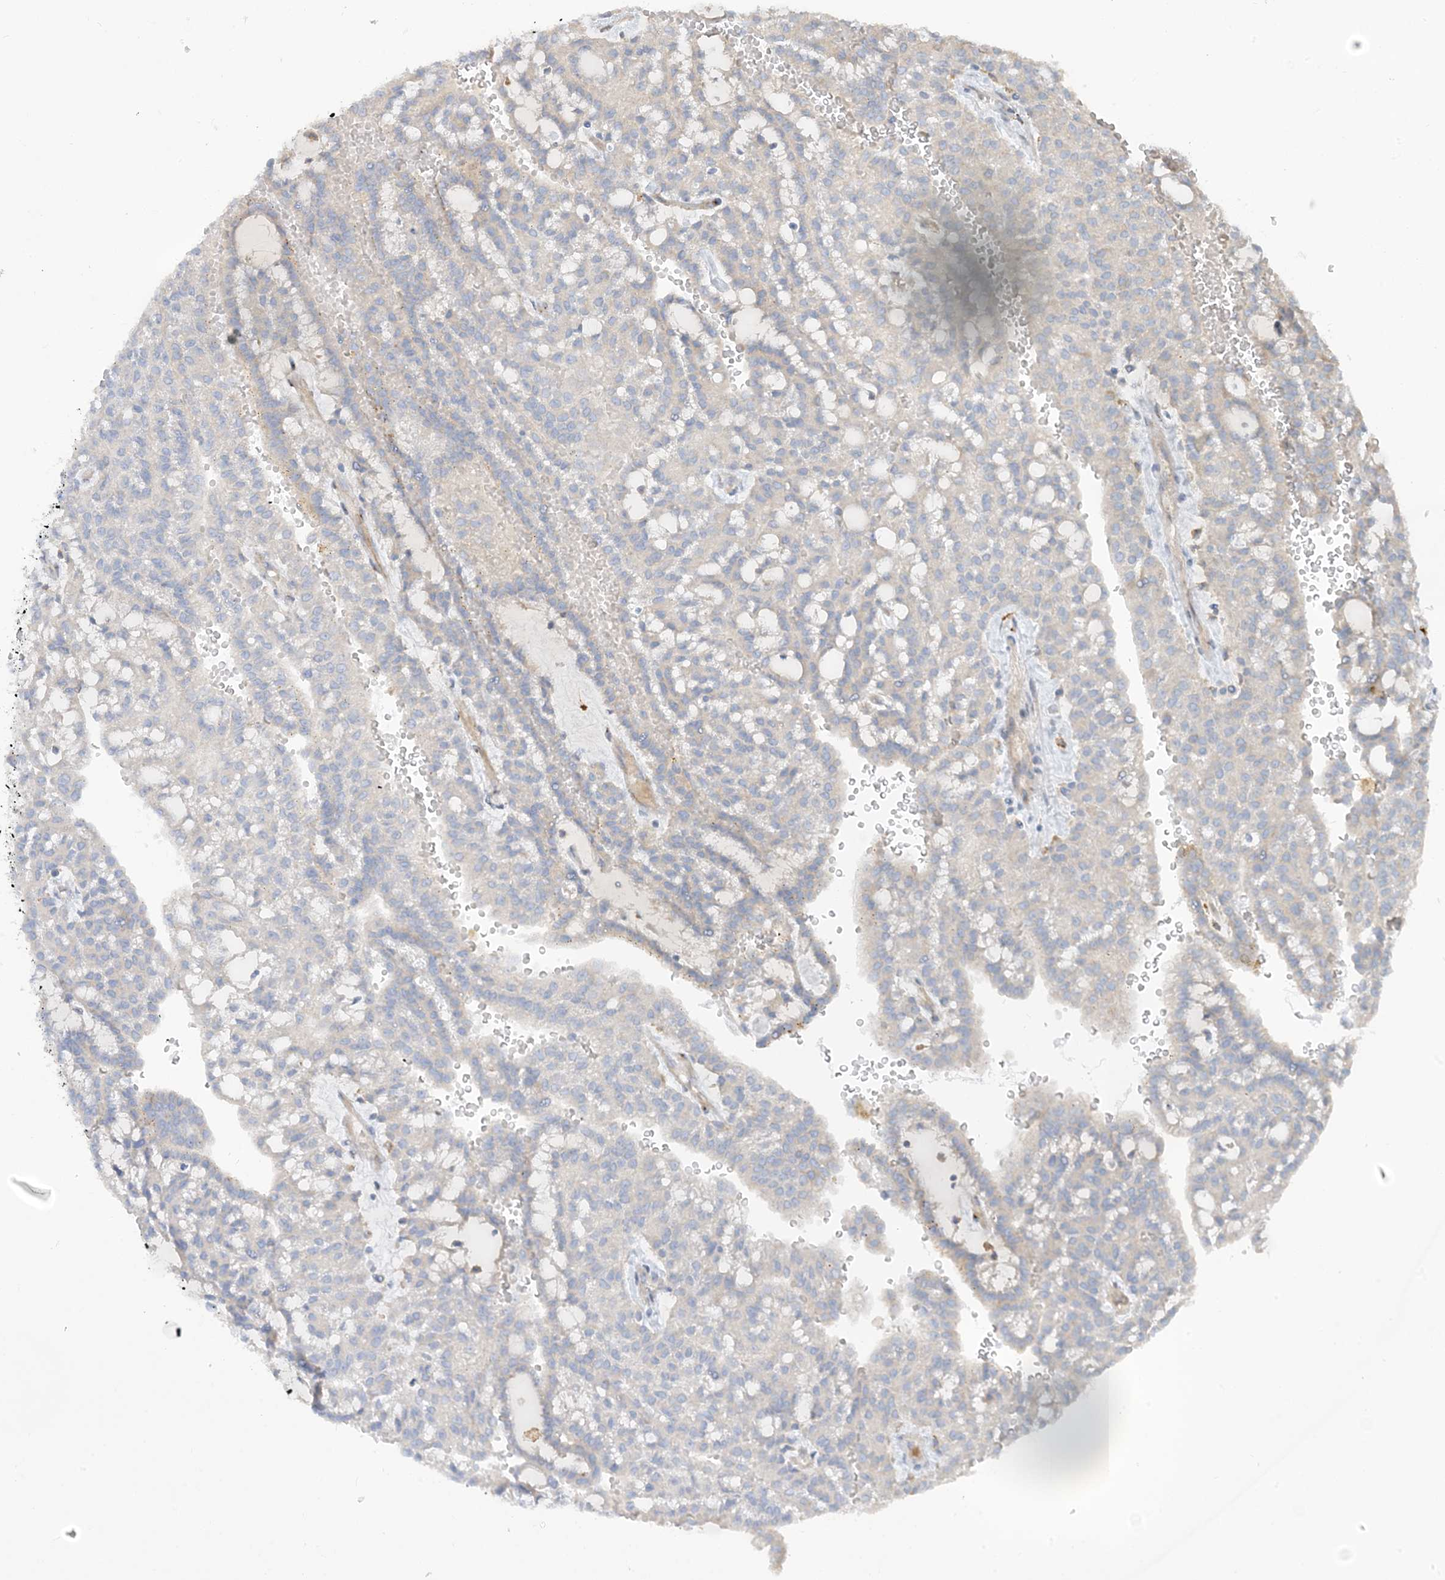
{"staining": {"intensity": "negative", "quantity": "none", "location": "none"}, "tissue": "renal cancer", "cell_type": "Tumor cells", "image_type": "cancer", "snomed": [{"axis": "morphology", "description": "Adenocarcinoma, NOS"}, {"axis": "topography", "description": "Kidney"}], "caption": "Micrograph shows no protein expression in tumor cells of renal cancer (adenocarcinoma) tissue.", "gene": "PEAR1", "patient": {"sex": "male", "age": 63}}